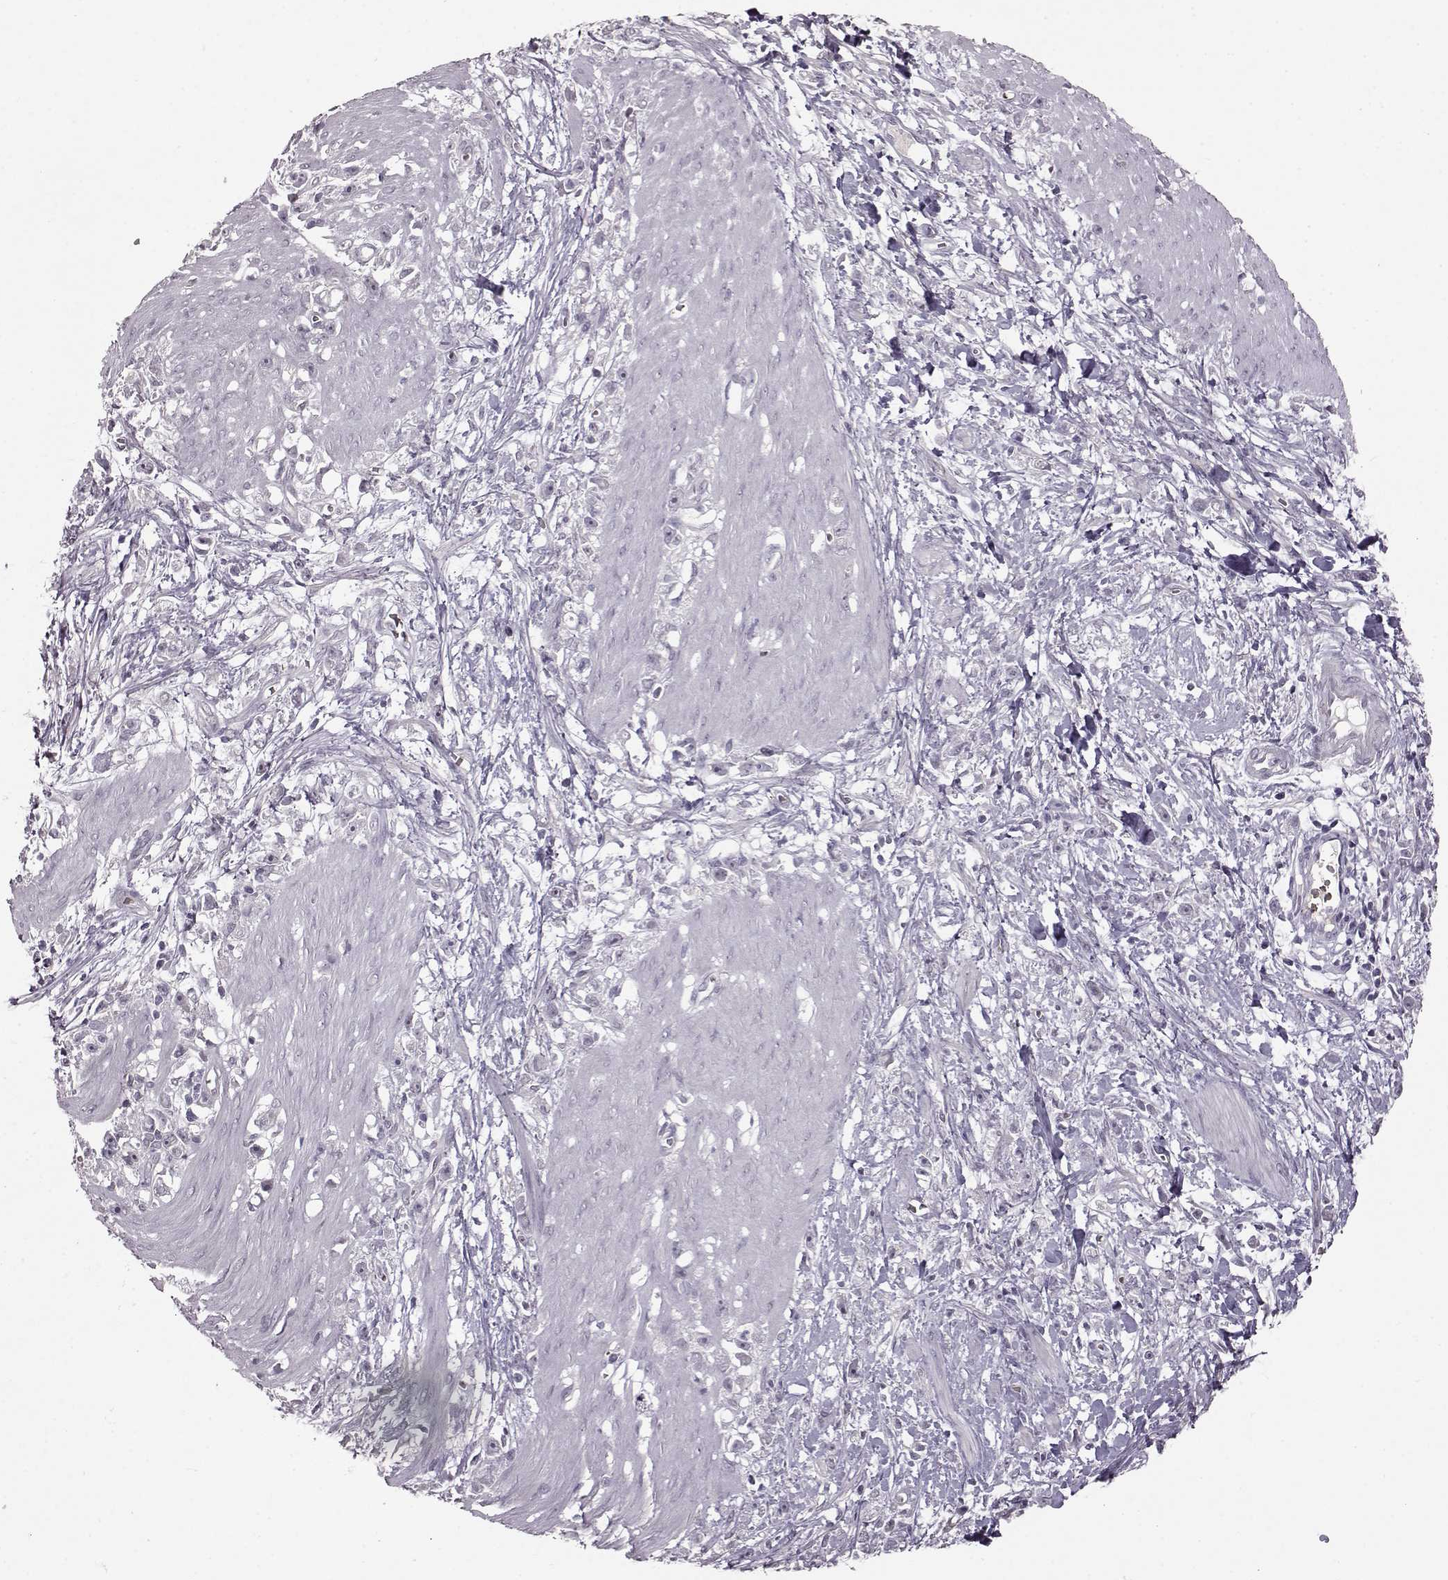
{"staining": {"intensity": "negative", "quantity": "none", "location": "none"}, "tissue": "stomach cancer", "cell_type": "Tumor cells", "image_type": "cancer", "snomed": [{"axis": "morphology", "description": "Adenocarcinoma, NOS"}, {"axis": "topography", "description": "Stomach"}], "caption": "The micrograph shows no staining of tumor cells in stomach cancer.", "gene": "PROP1", "patient": {"sex": "female", "age": 59}}